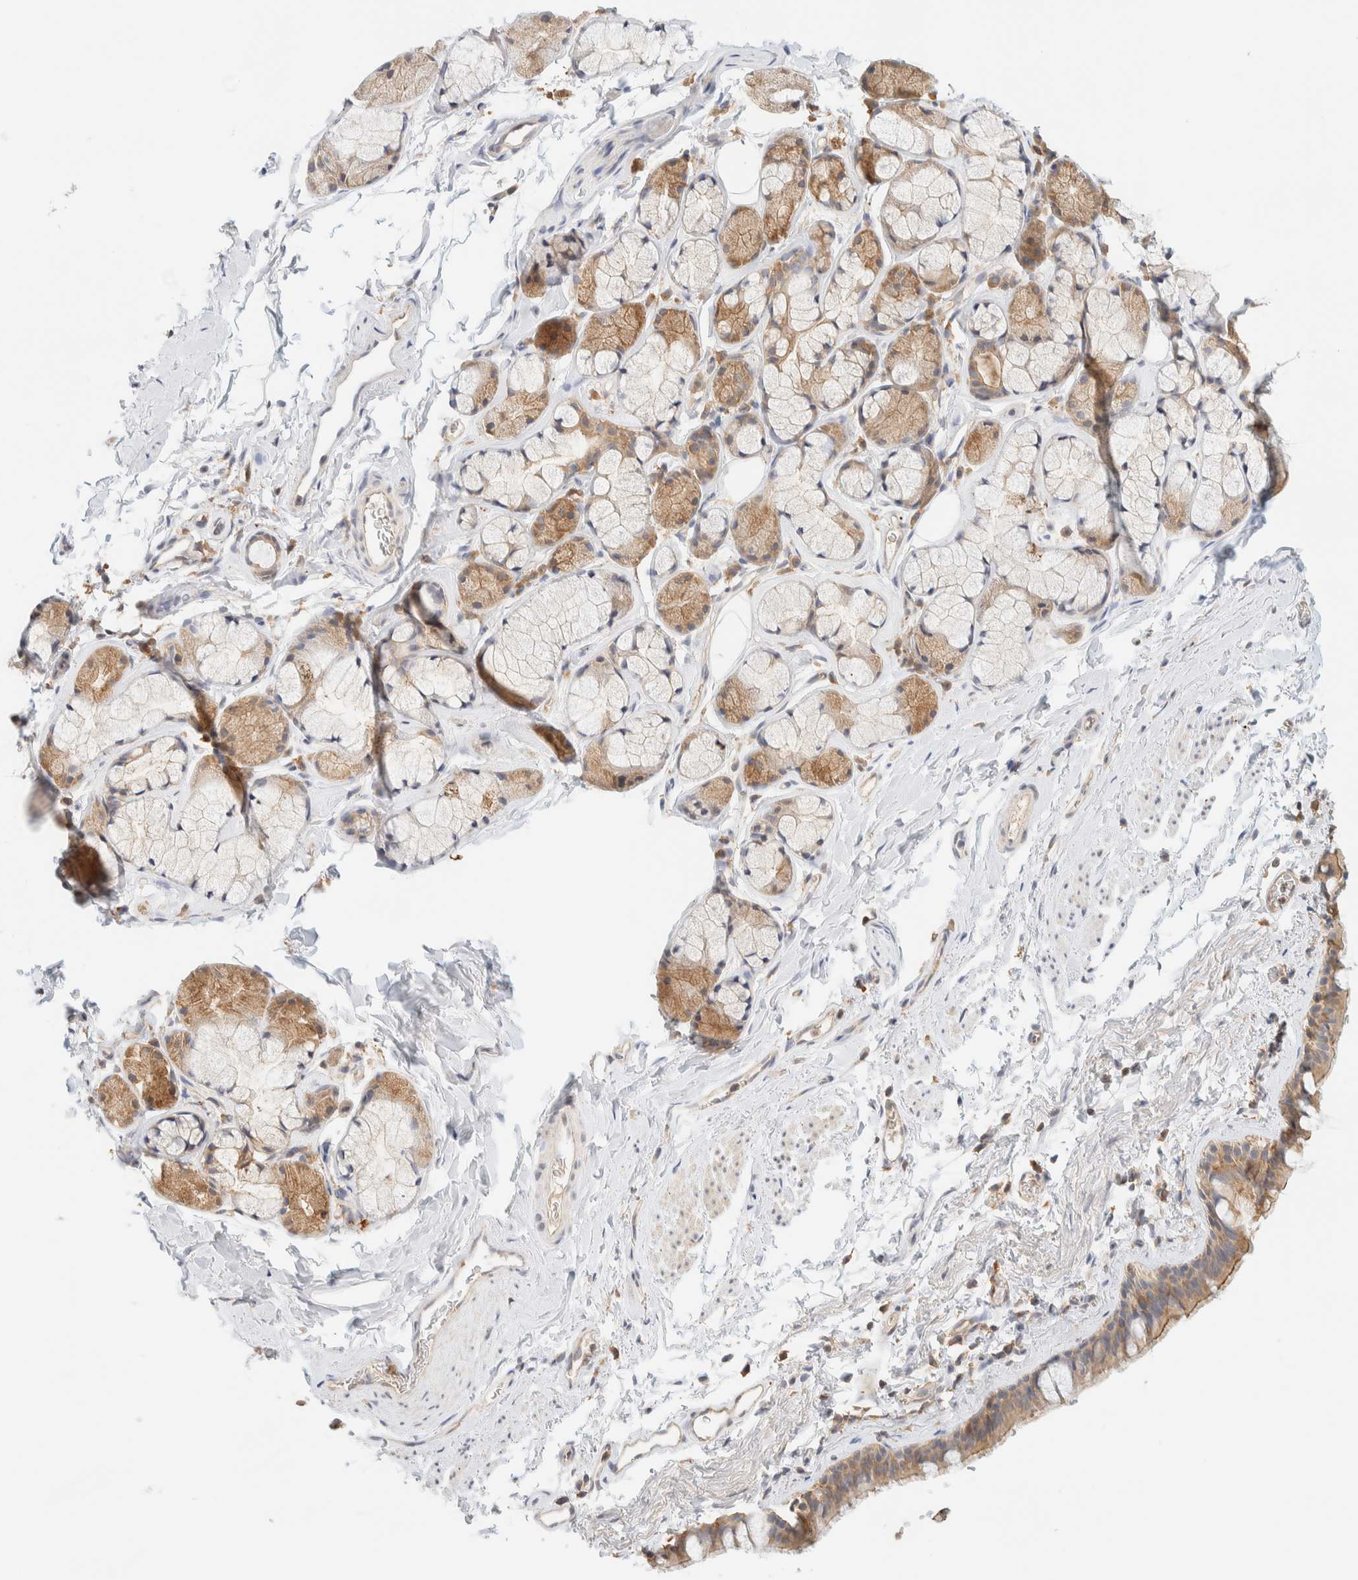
{"staining": {"intensity": "moderate", "quantity": ">75%", "location": "cytoplasmic/membranous"}, "tissue": "bronchus", "cell_type": "Respiratory epithelial cells", "image_type": "normal", "snomed": [{"axis": "morphology", "description": "Normal tissue, NOS"}, {"axis": "topography", "description": "Cartilage tissue"}, {"axis": "topography", "description": "Bronchus"}, {"axis": "topography", "description": "Lung"}], "caption": "Normal bronchus shows moderate cytoplasmic/membranous positivity in about >75% of respiratory epithelial cells The protein is stained brown, and the nuclei are stained in blue (DAB (3,3'-diaminobenzidine) IHC with brightfield microscopy, high magnification)..", "gene": "TBC1D8B", "patient": {"sex": "male", "age": 64}}